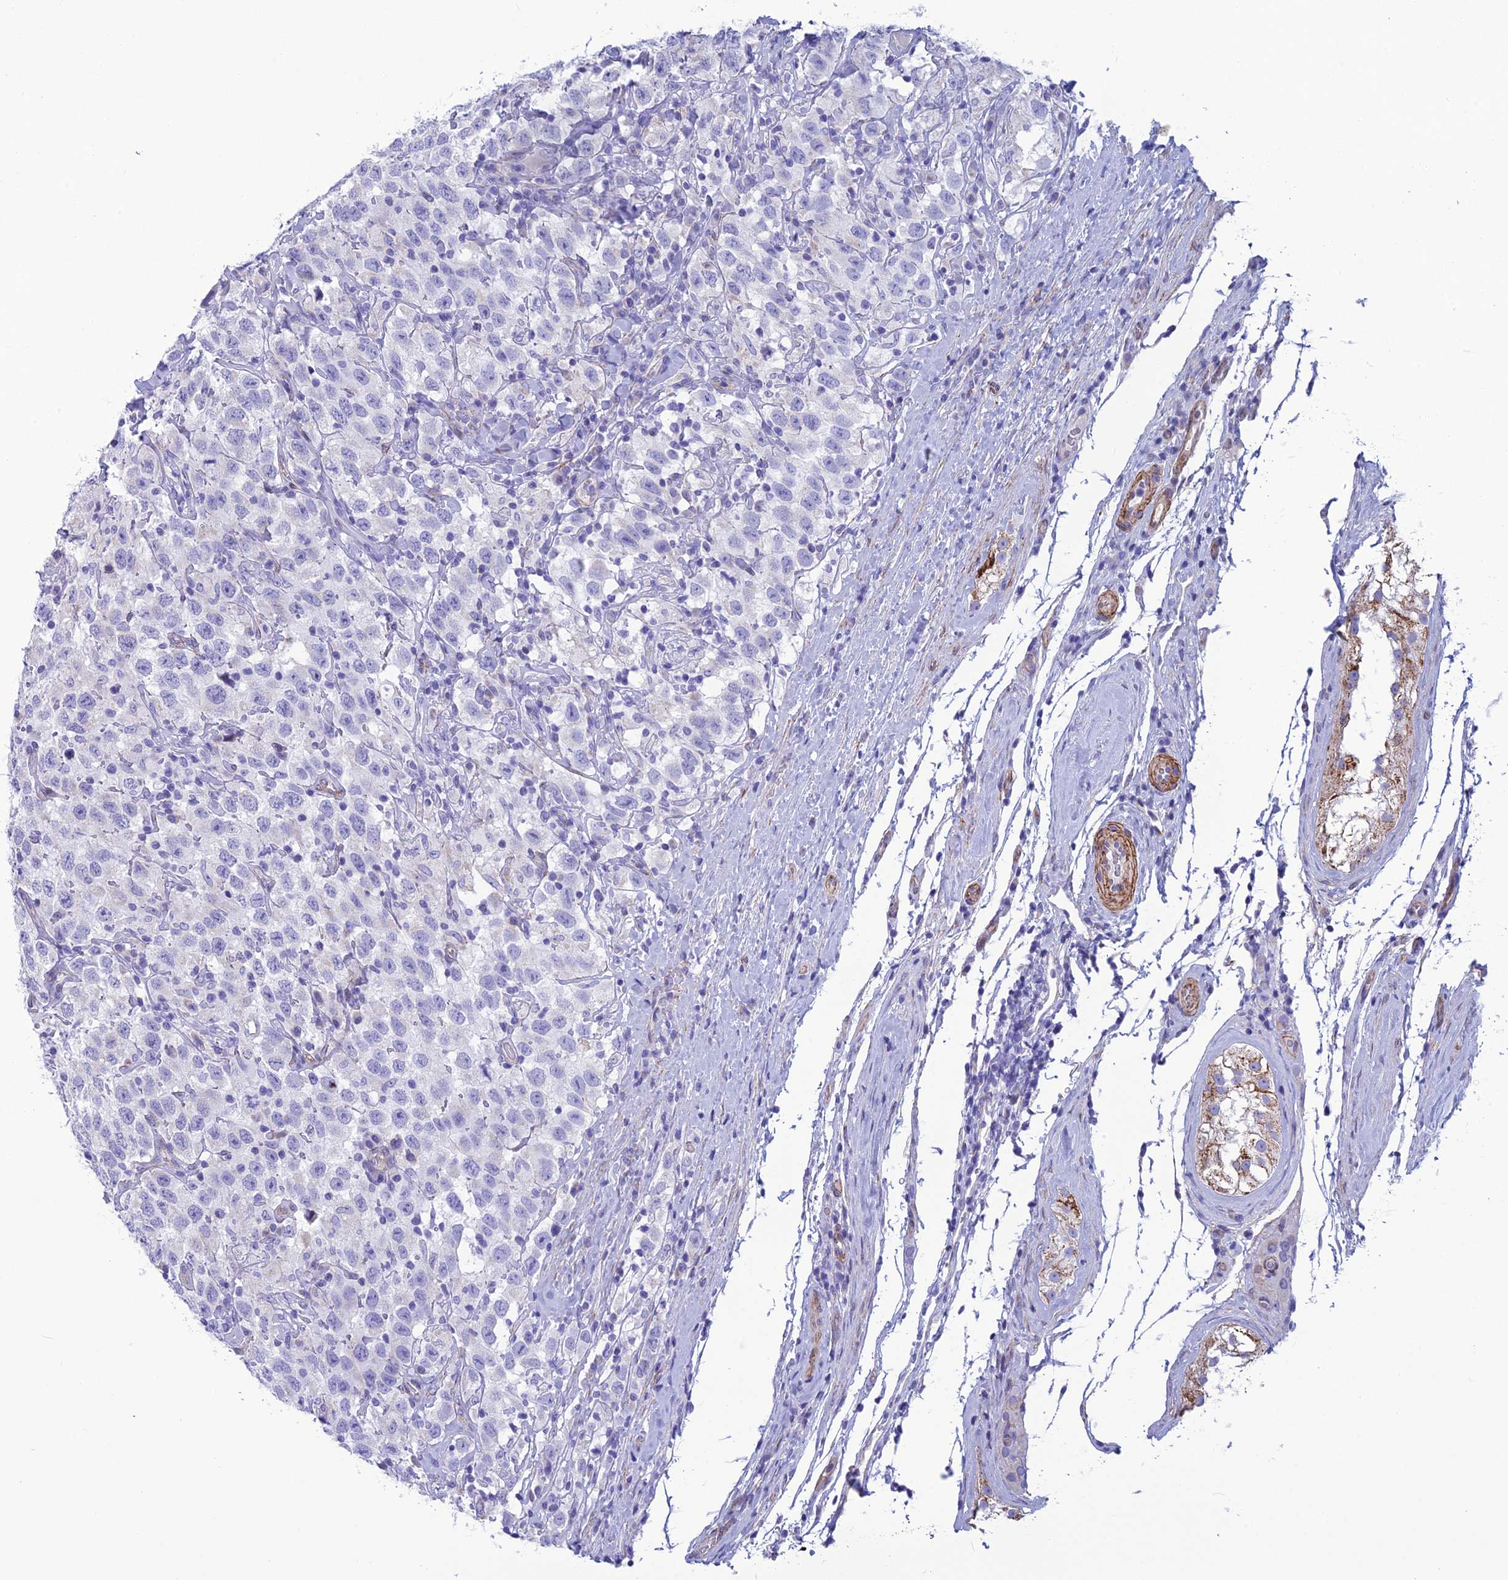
{"staining": {"intensity": "negative", "quantity": "none", "location": "none"}, "tissue": "testis cancer", "cell_type": "Tumor cells", "image_type": "cancer", "snomed": [{"axis": "morphology", "description": "Seminoma, NOS"}, {"axis": "topography", "description": "Testis"}], "caption": "A high-resolution histopathology image shows IHC staining of testis seminoma, which displays no significant positivity in tumor cells.", "gene": "POMGNT1", "patient": {"sex": "male", "age": 41}}